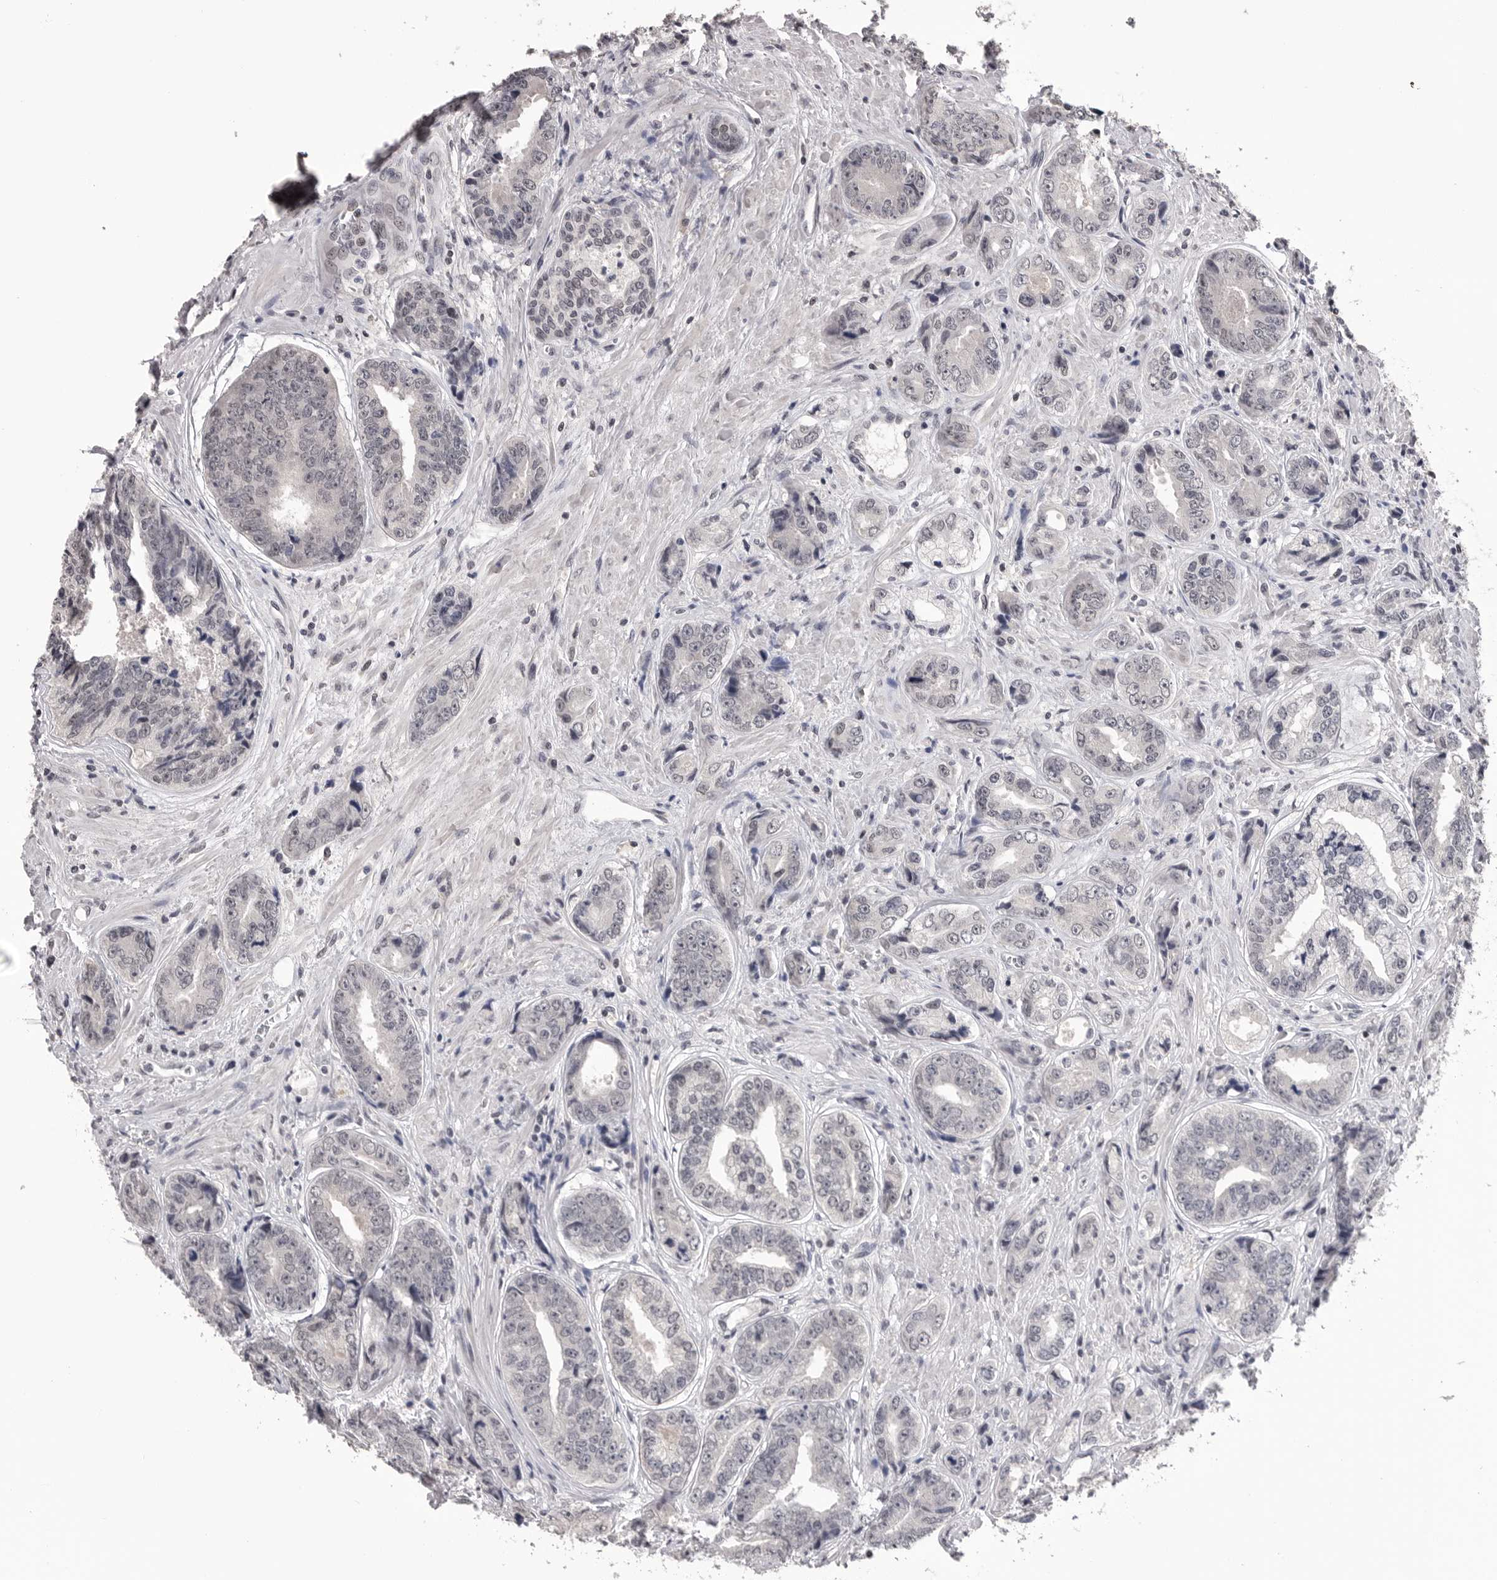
{"staining": {"intensity": "negative", "quantity": "none", "location": "none"}, "tissue": "prostate cancer", "cell_type": "Tumor cells", "image_type": "cancer", "snomed": [{"axis": "morphology", "description": "Adenocarcinoma, High grade"}, {"axis": "topography", "description": "Prostate"}], "caption": "Adenocarcinoma (high-grade) (prostate) stained for a protein using immunohistochemistry demonstrates no expression tumor cells.", "gene": "DLG2", "patient": {"sex": "male", "age": 61}}